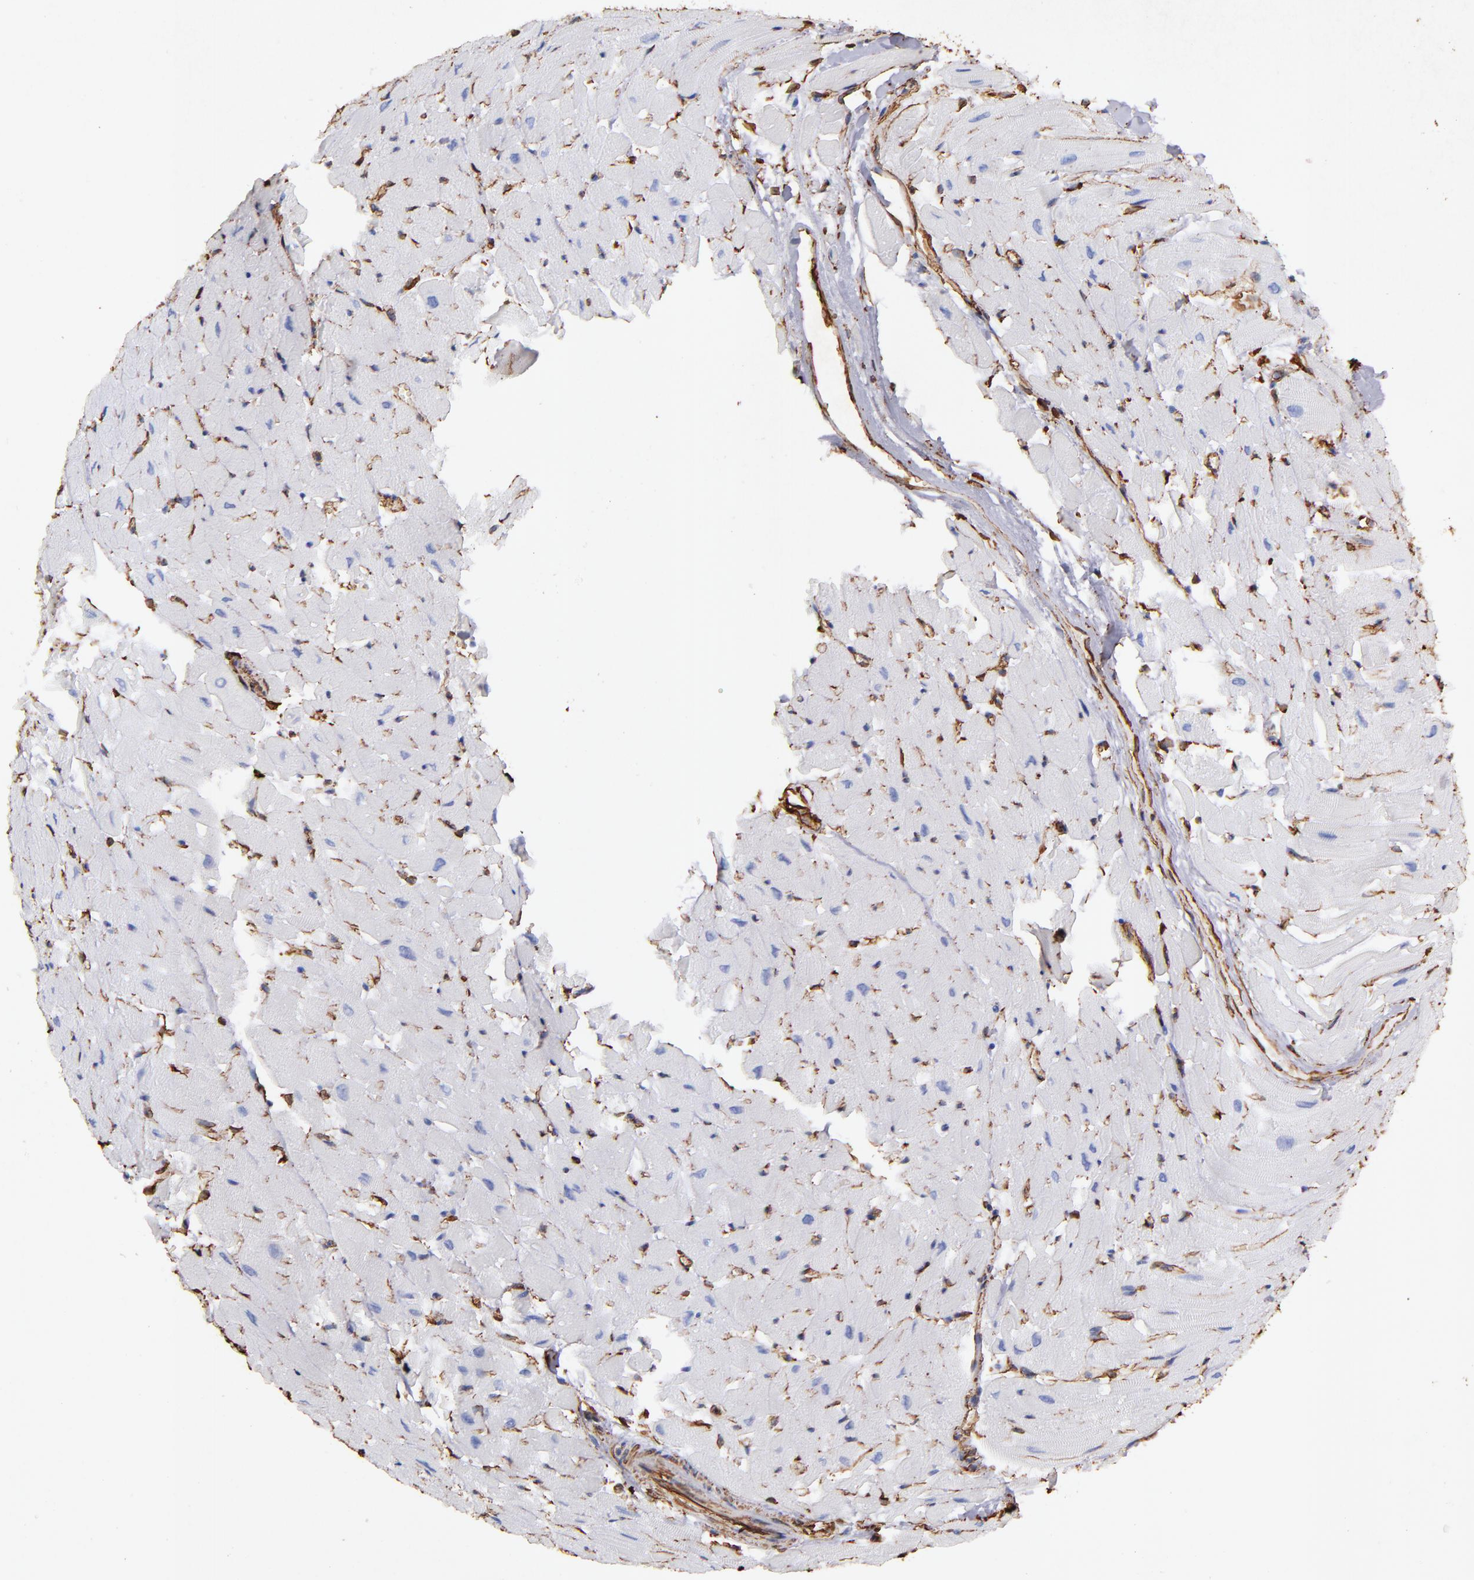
{"staining": {"intensity": "negative", "quantity": "none", "location": "none"}, "tissue": "heart muscle", "cell_type": "Cardiomyocytes", "image_type": "normal", "snomed": [{"axis": "morphology", "description": "Normal tissue, NOS"}, {"axis": "topography", "description": "Heart"}], "caption": "Human heart muscle stained for a protein using IHC displays no positivity in cardiomyocytes.", "gene": "VIM", "patient": {"sex": "female", "age": 19}}